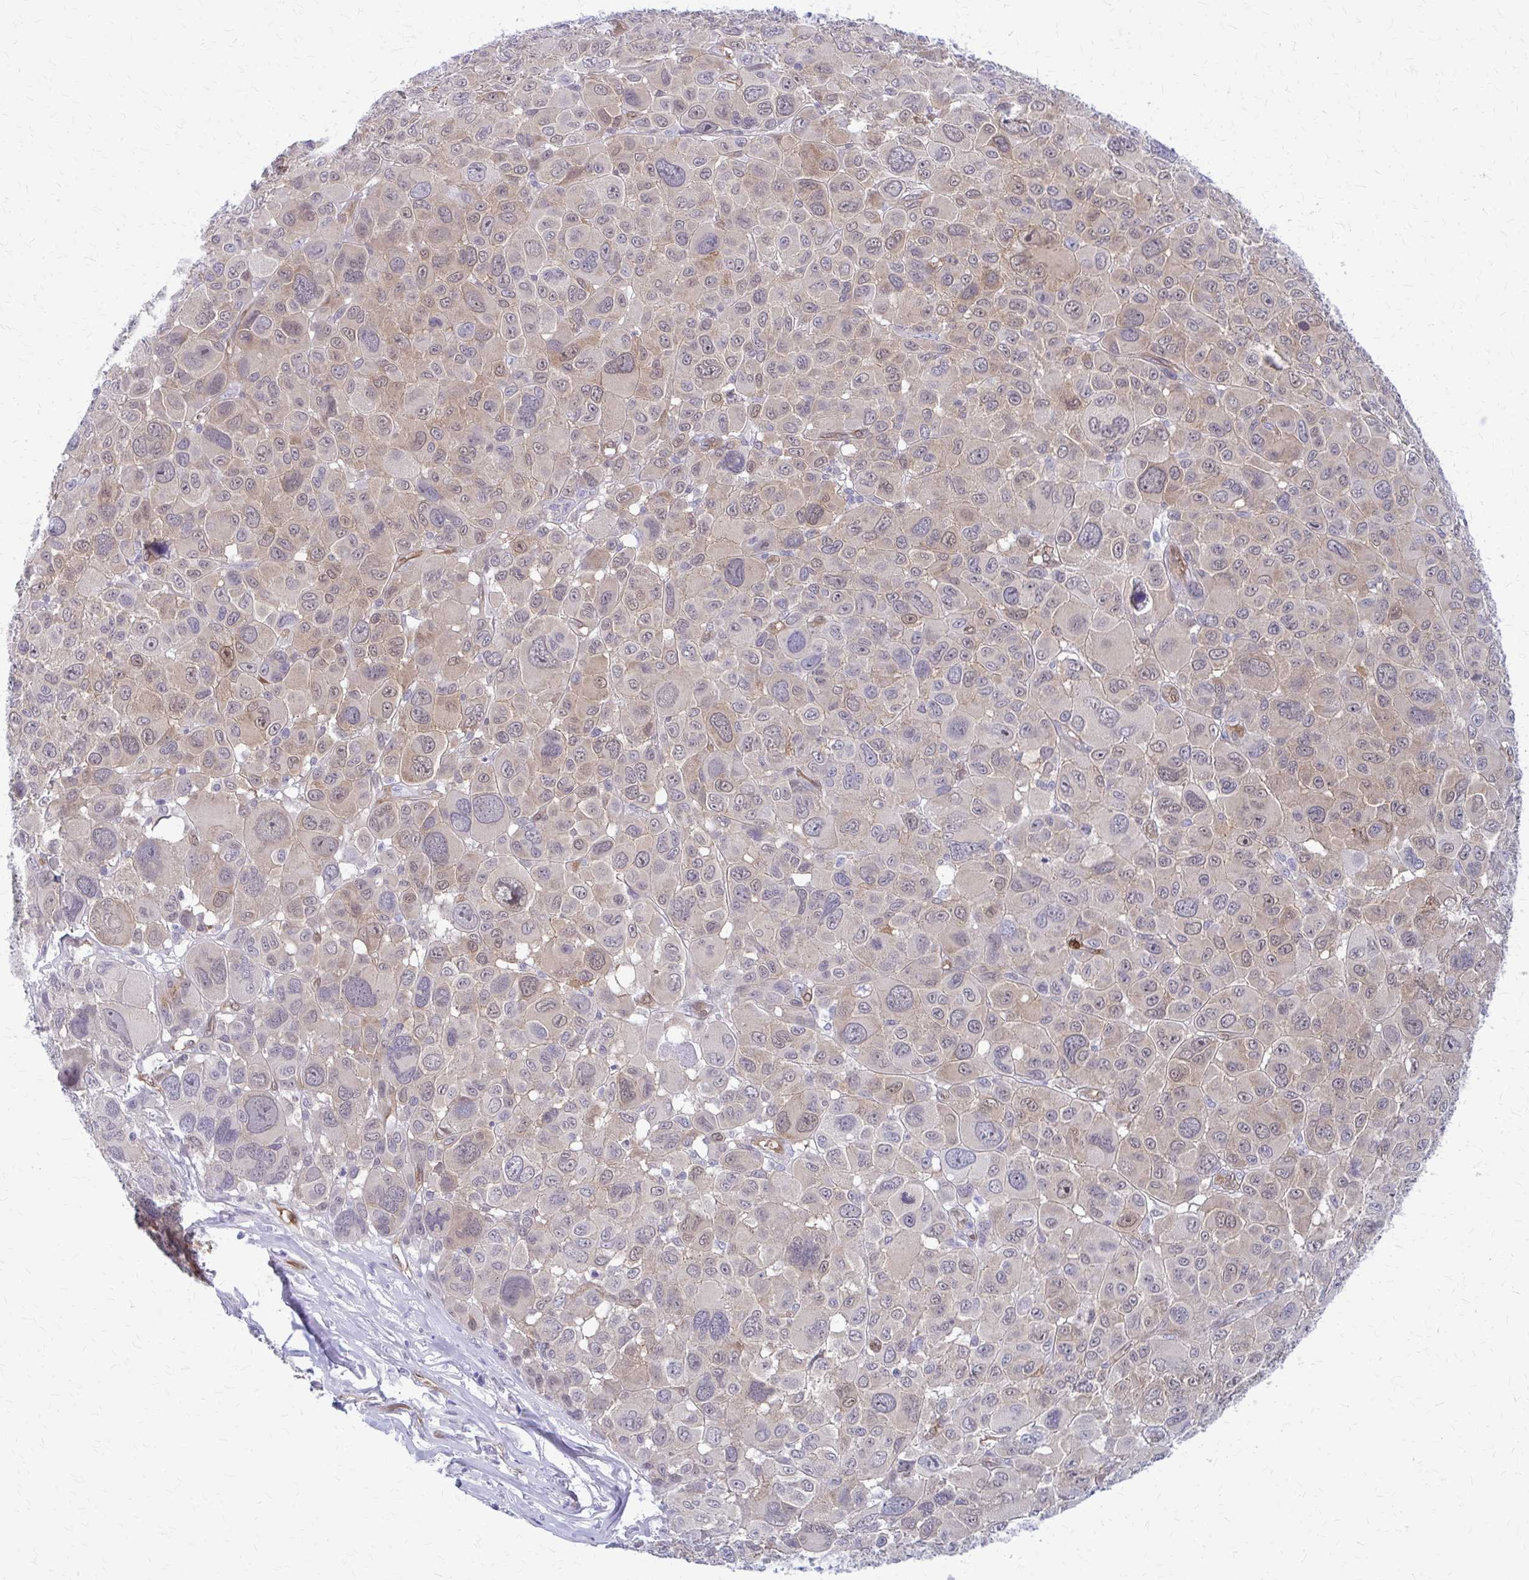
{"staining": {"intensity": "weak", "quantity": "25%-75%", "location": "nuclear"}, "tissue": "melanoma", "cell_type": "Tumor cells", "image_type": "cancer", "snomed": [{"axis": "morphology", "description": "Malignant melanoma, NOS"}, {"axis": "topography", "description": "Skin"}], "caption": "High-magnification brightfield microscopy of malignant melanoma stained with DAB (brown) and counterstained with hematoxylin (blue). tumor cells exhibit weak nuclear staining is identified in about25%-75% of cells.", "gene": "CLIC2", "patient": {"sex": "female", "age": 66}}